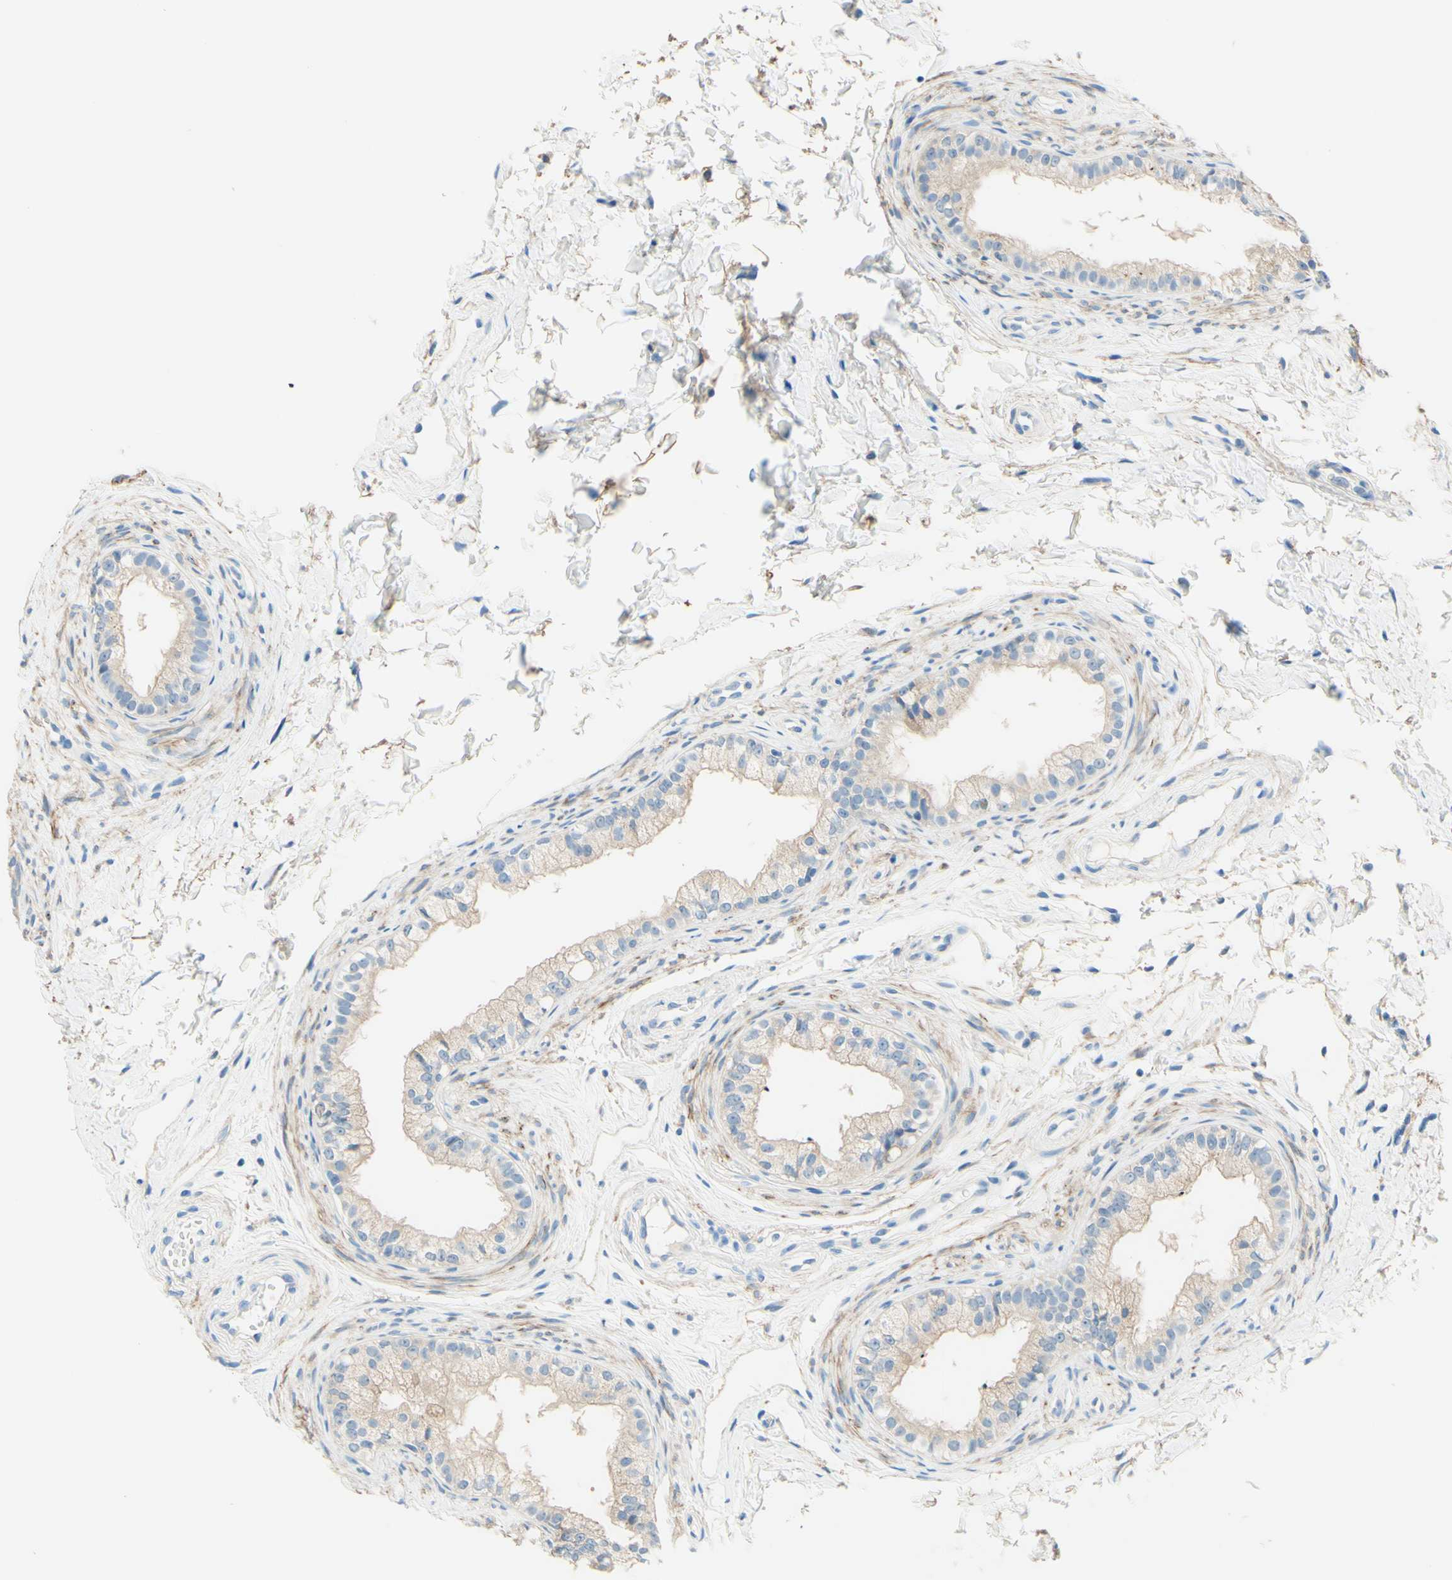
{"staining": {"intensity": "weak", "quantity": ">75%", "location": "cytoplasmic/membranous"}, "tissue": "epididymis", "cell_type": "Glandular cells", "image_type": "normal", "snomed": [{"axis": "morphology", "description": "Normal tissue, NOS"}, {"axis": "topography", "description": "Epididymis"}], "caption": "Glandular cells display weak cytoplasmic/membranous staining in about >75% of cells in benign epididymis. (Stains: DAB (3,3'-diaminobenzidine) in brown, nuclei in blue, Microscopy: brightfield microscopy at high magnification).", "gene": "PASD1", "patient": {"sex": "male", "age": 56}}